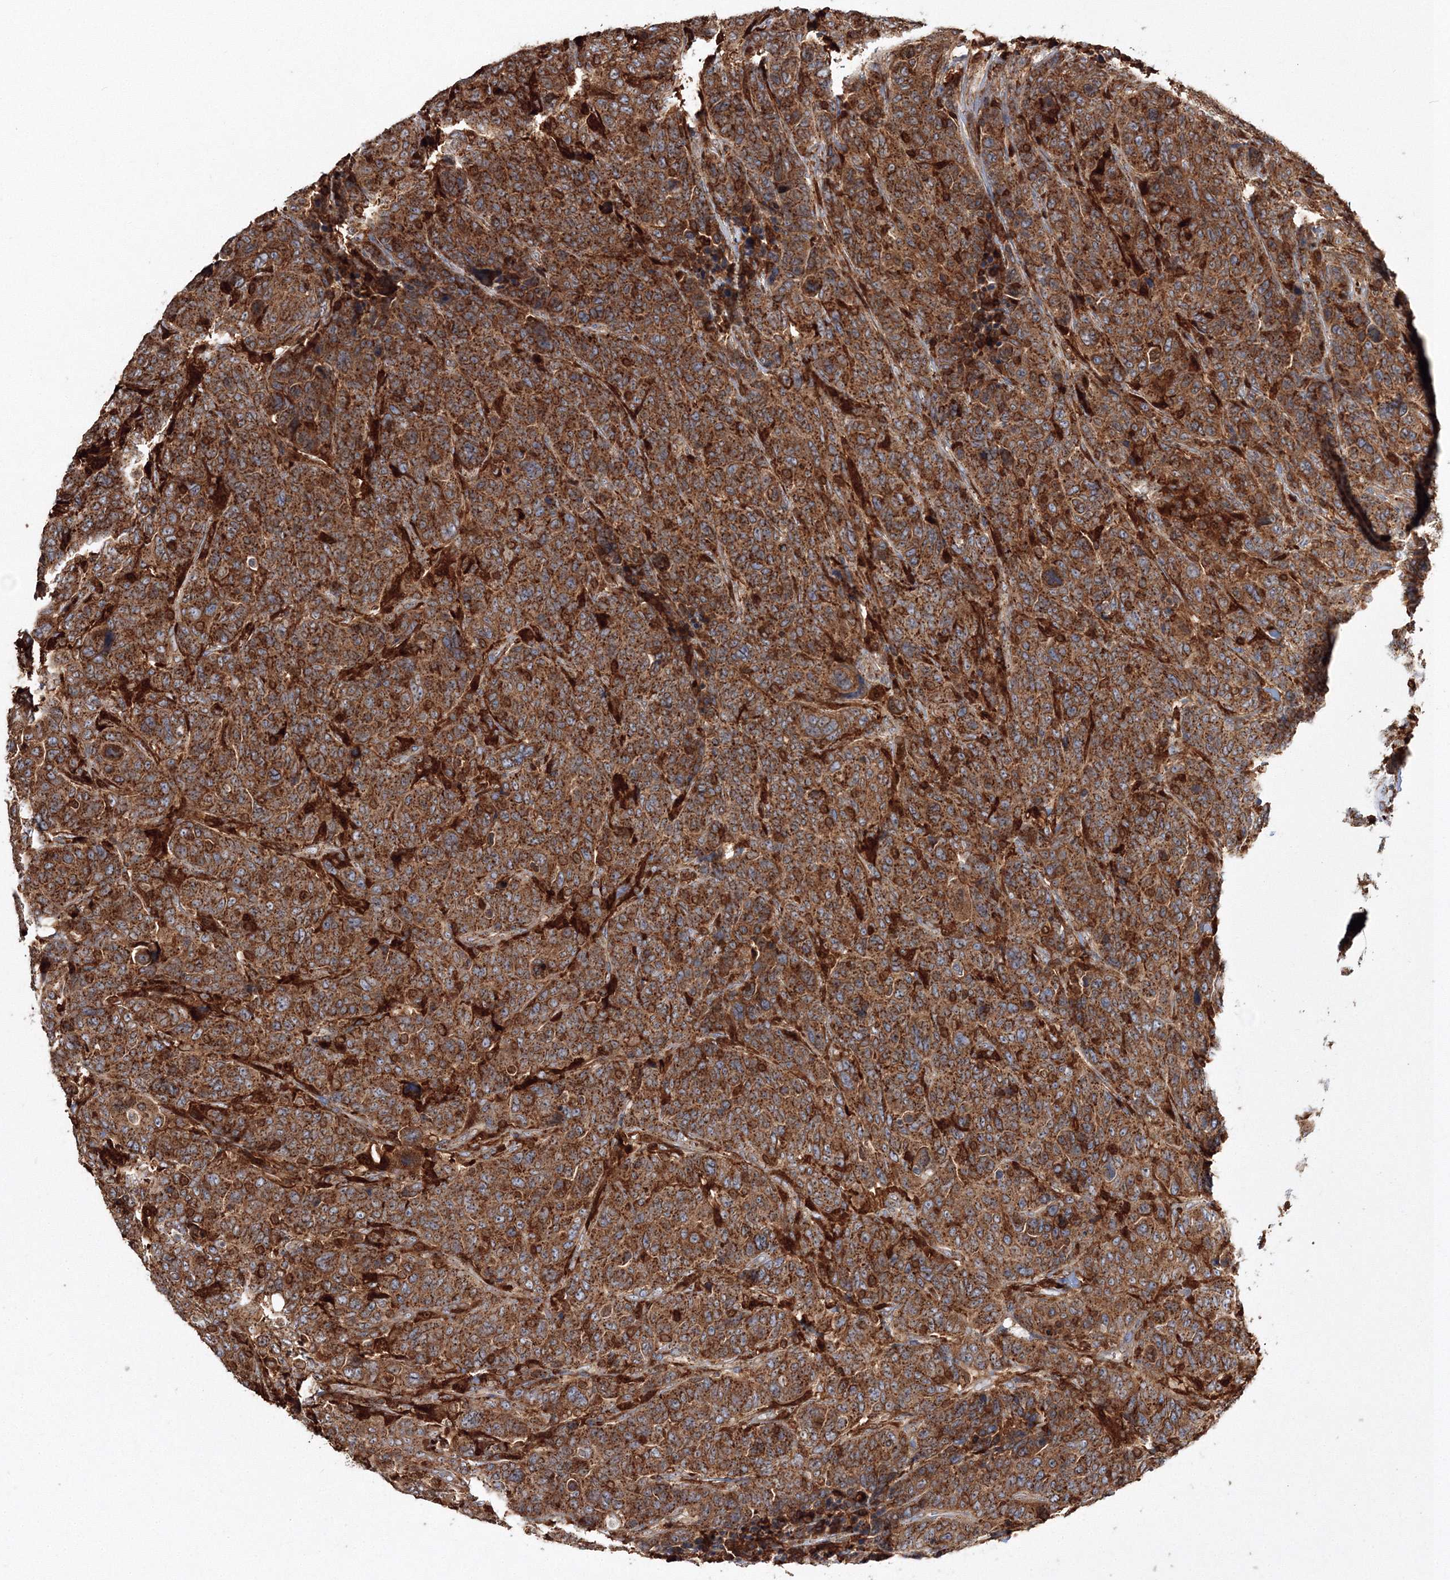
{"staining": {"intensity": "strong", "quantity": ">75%", "location": "cytoplasmic/membranous"}, "tissue": "breast cancer", "cell_type": "Tumor cells", "image_type": "cancer", "snomed": [{"axis": "morphology", "description": "Duct carcinoma"}, {"axis": "topography", "description": "Breast"}], "caption": "This is an image of IHC staining of breast invasive ductal carcinoma, which shows strong staining in the cytoplasmic/membranous of tumor cells.", "gene": "ARCN1", "patient": {"sex": "female", "age": 37}}